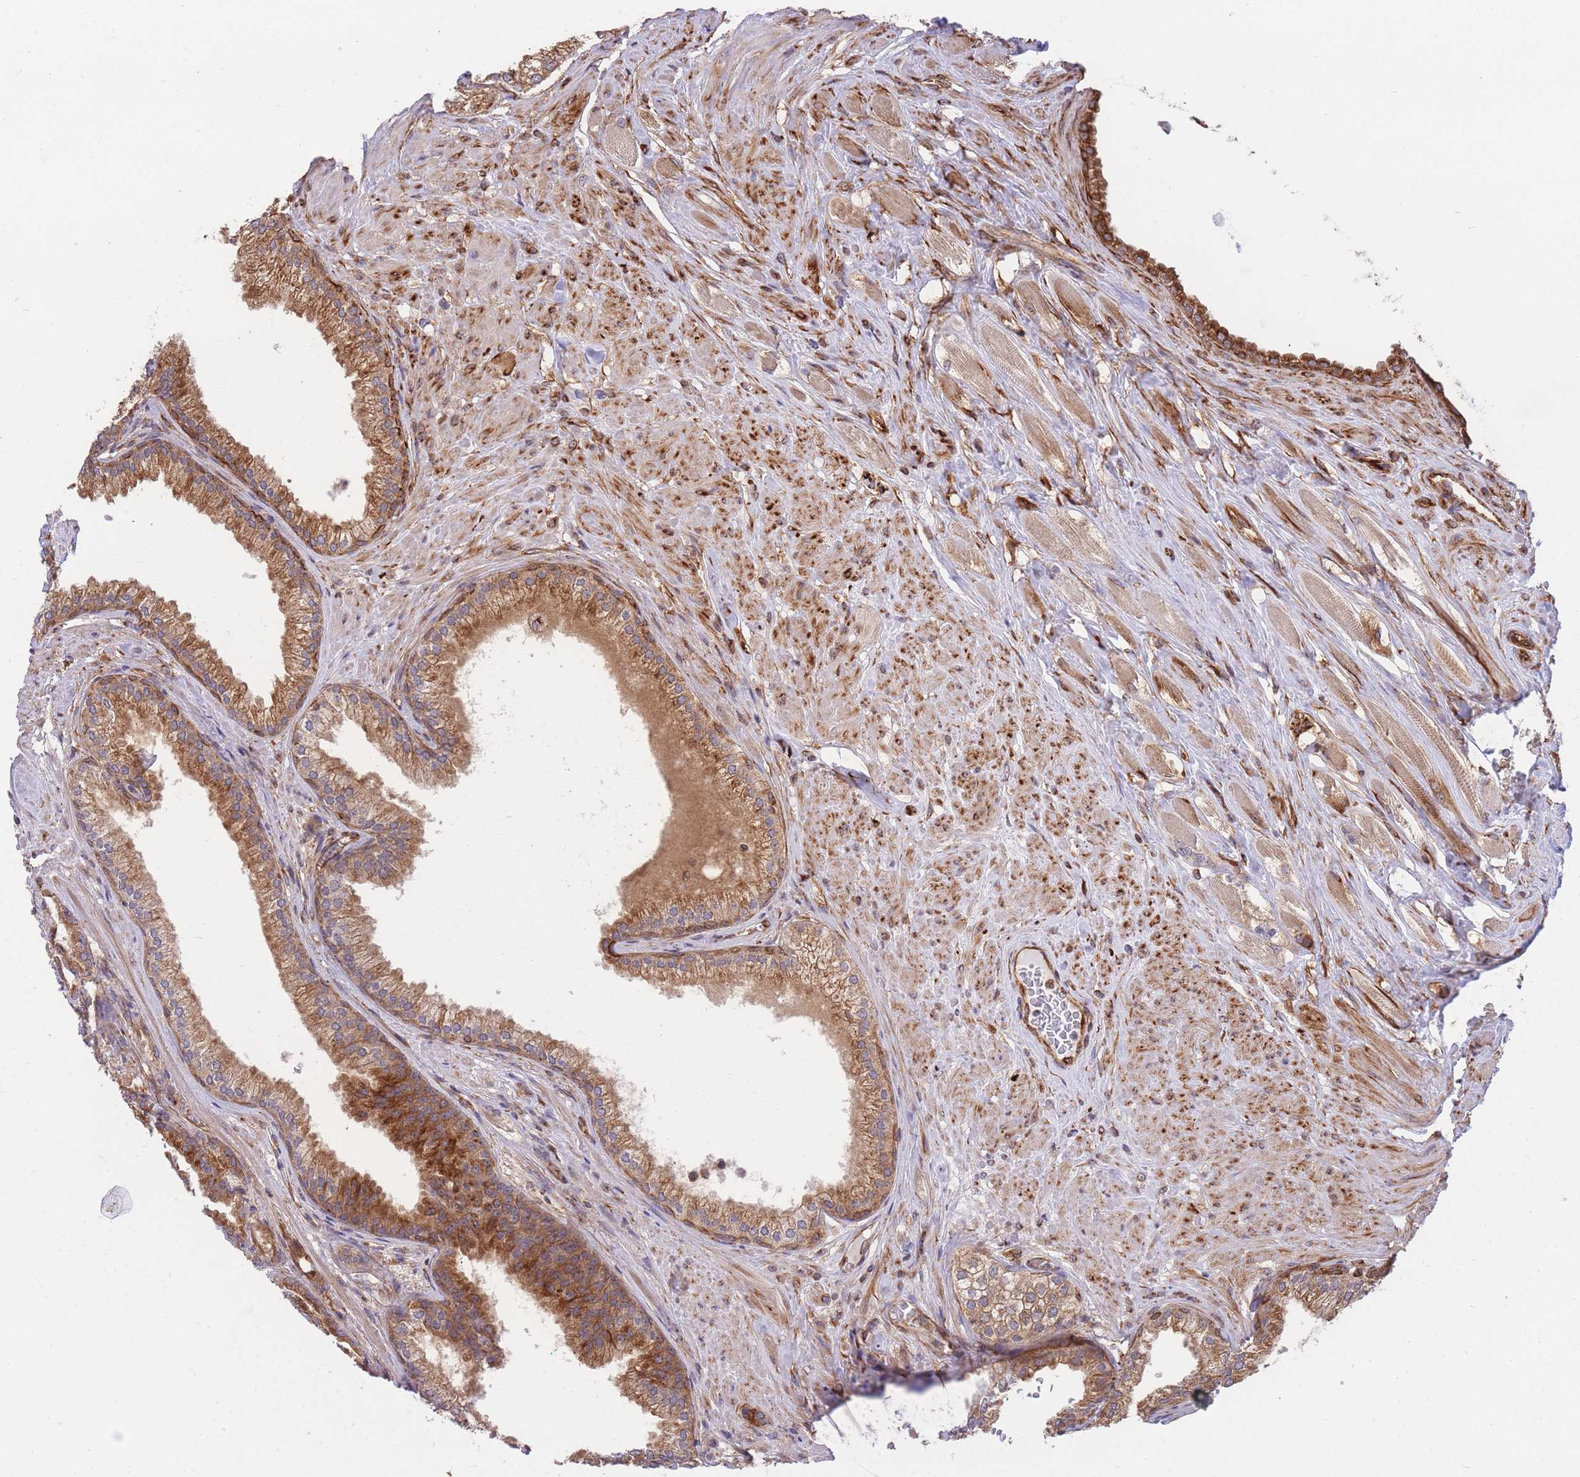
{"staining": {"intensity": "strong", "quantity": ">75%", "location": "cytoplasmic/membranous"}, "tissue": "prostate cancer", "cell_type": "Tumor cells", "image_type": "cancer", "snomed": [{"axis": "morphology", "description": "Adenocarcinoma, High grade"}, {"axis": "topography", "description": "Prostate"}], "caption": "Immunohistochemical staining of human prostate cancer (adenocarcinoma (high-grade)) displays strong cytoplasmic/membranous protein positivity in approximately >75% of tumor cells.", "gene": "EXOSC8", "patient": {"sex": "male", "age": 71}}